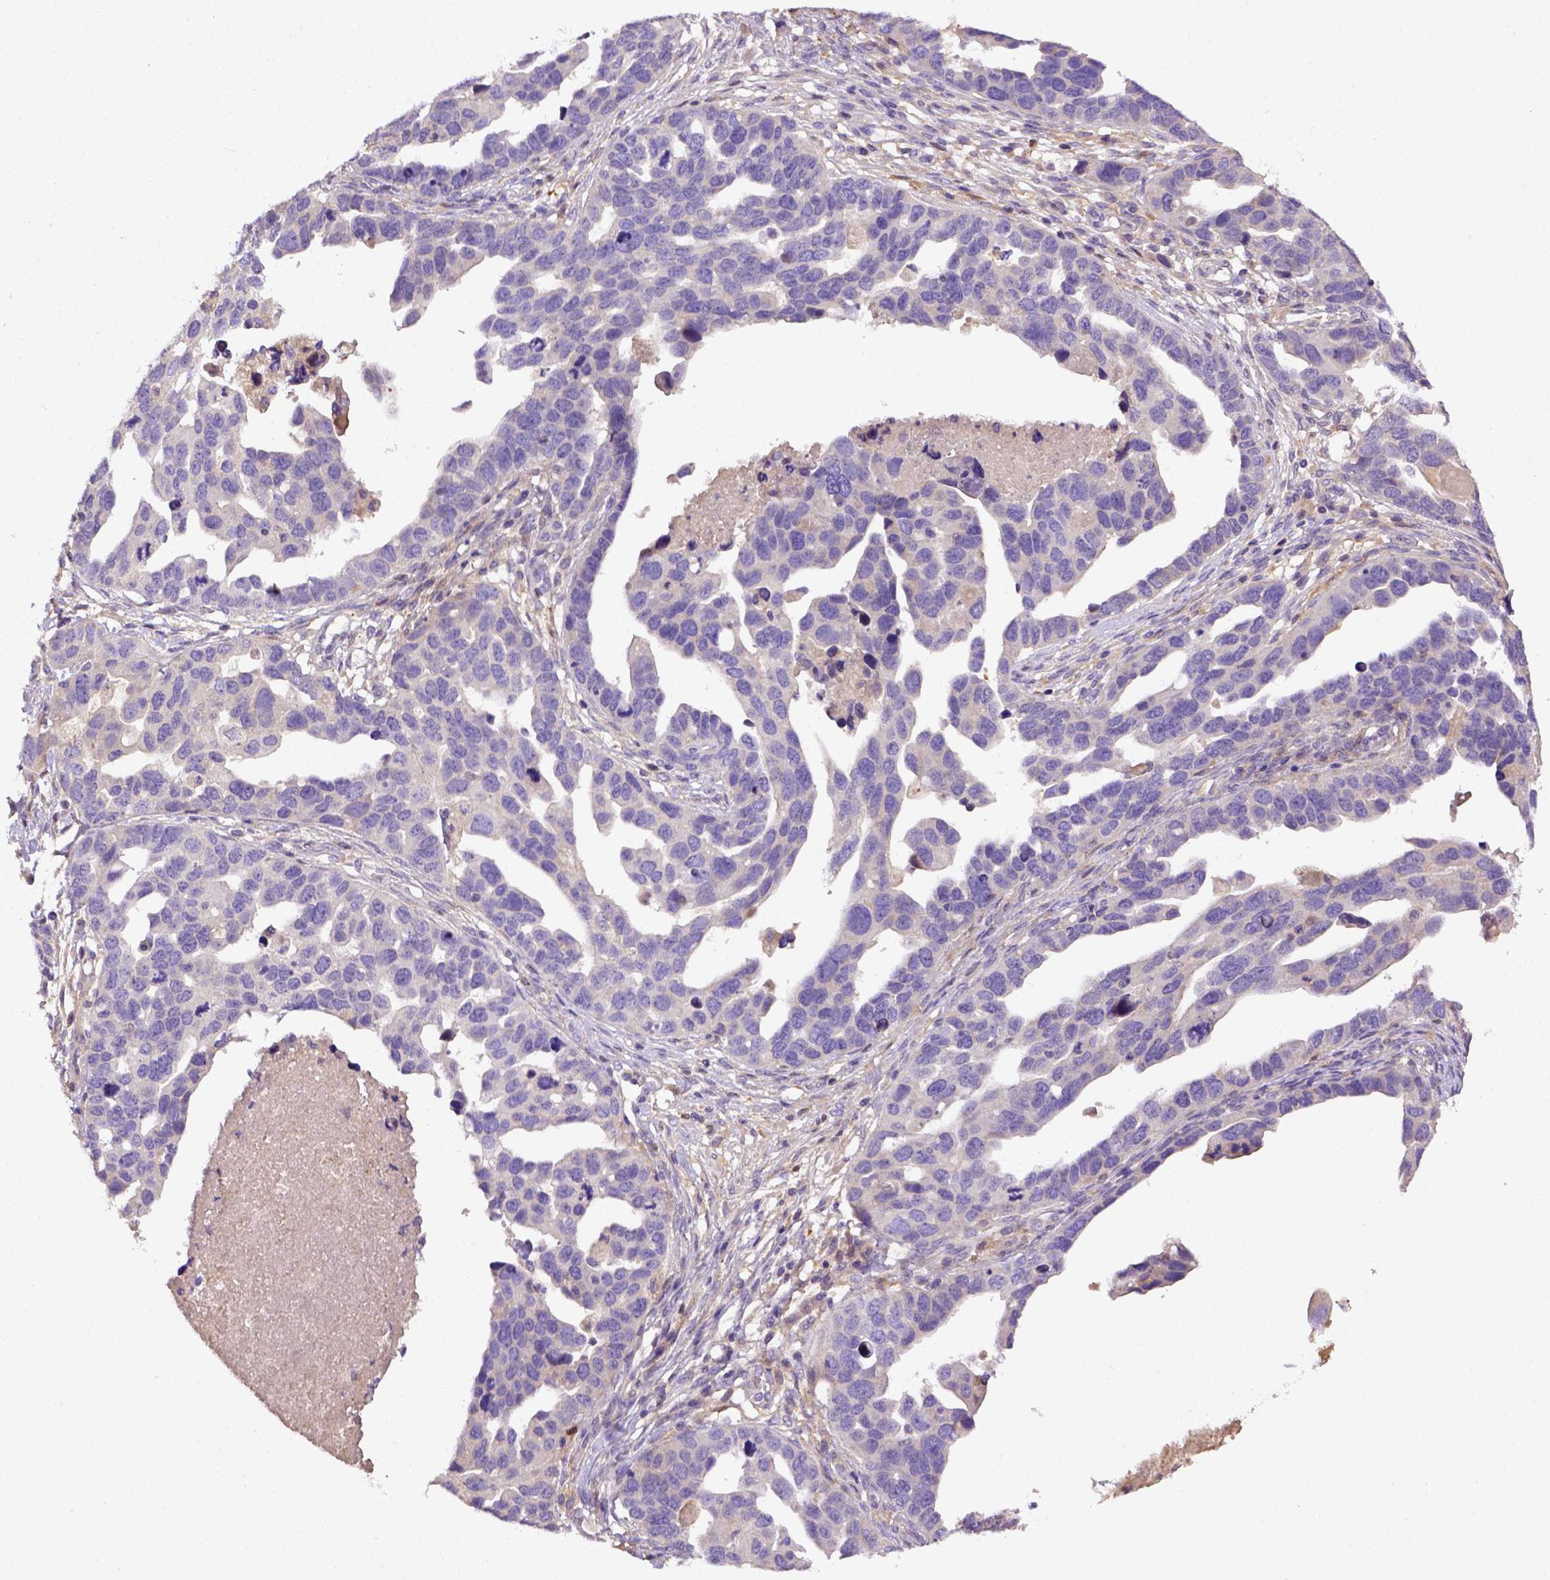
{"staining": {"intensity": "negative", "quantity": "none", "location": "none"}, "tissue": "ovarian cancer", "cell_type": "Tumor cells", "image_type": "cancer", "snomed": [{"axis": "morphology", "description": "Cystadenocarcinoma, serous, NOS"}, {"axis": "topography", "description": "Ovary"}], "caption": "A photomicrograph of serous cystadenocarcinoma (ovarian) stained for a protein exhibits no brown staining in tumor cells. Nuclei are stained in blue.", "gene": "DEPDC1B", "patient": {"sex": "female", "age": 54}}